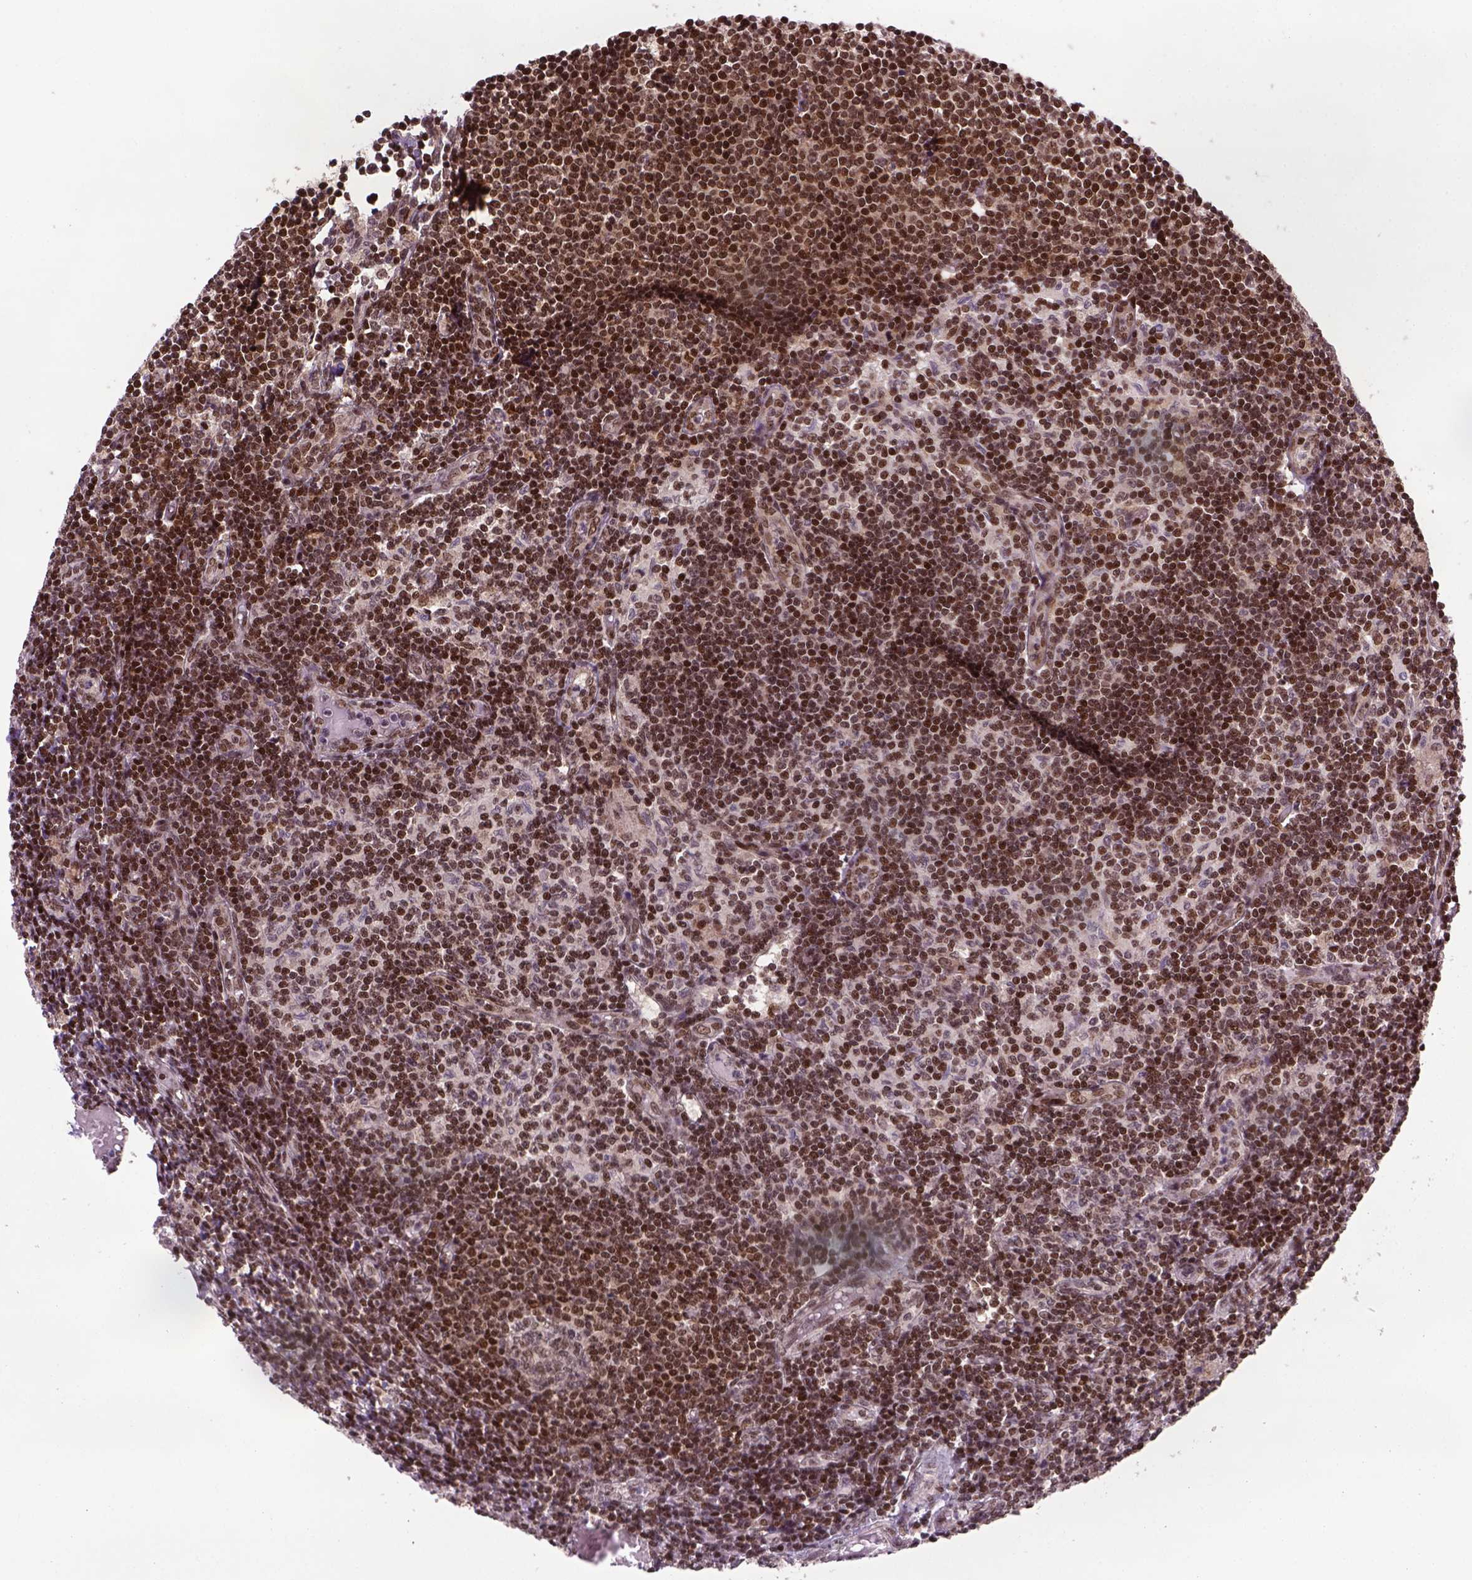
{"staining": {"intensity": "strong", "quantity": ">75%", "location": "nuclear"}, "tissue": "lymph node", "cell_type": "Germinal center cells", "image_type": "normal", "snomed": [{"axis": "morphology", "description": "Normal tissue, NOS"}, {"axis": "topography", "description": "Lymph node"}], "caption": "Lymph node stained with DAB (3,3'-diaminobenzidine) immunohistochemistry demonstrates high levels of strong nuclear staining in approximately >75% of germinal center cells. (IHC, brightfield microscopy, high magnification).", "gene": "MGMT", "patient": {"sex": "female", "age": 69}}